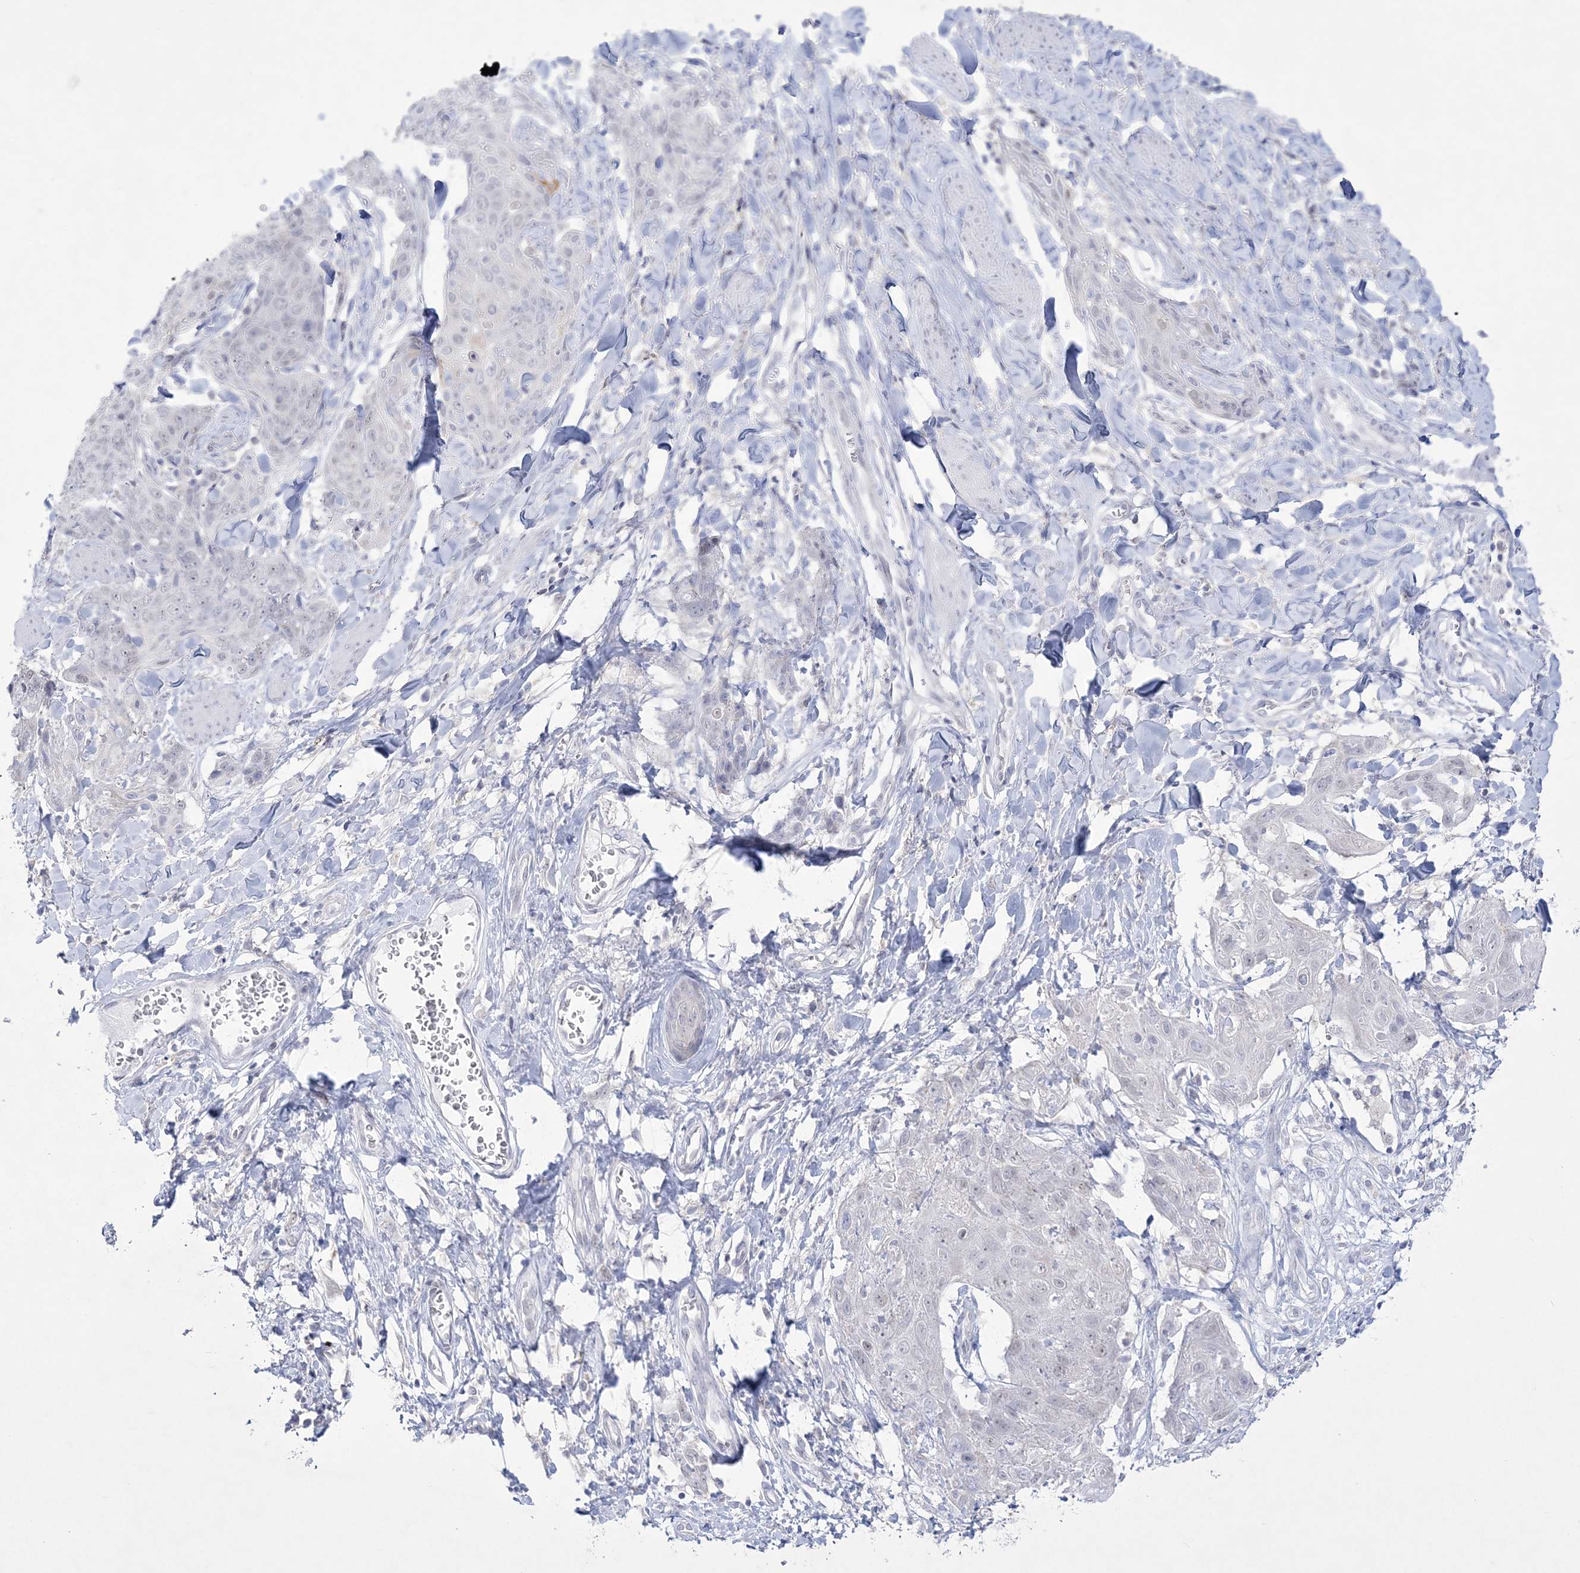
{"staining": {"intensity": "negative", "quantity": "none", "location": "none"}, "tissue": "skin cancer", "cell_type": "Tumor cells", "image_type": "cancer", "snomed": [{"axis": "morphology", "description": "Squamous cell carcinoma, NOS"}, {"axis": "topography", "description": "Skin"}, {"axis": "topography", "description": "Vulva"}], "caption": "The image exhibits no significant positivity in tumor cells of skin cancer (squamous cell carcinoma). The staining was performed using DAB to visualize the protein expression in brown, while the nuclei were stained in blue with hematoxylin (Magnification: 20x).", "gene": "WDR27", "patient": {"sex": "female", "age": 85}}